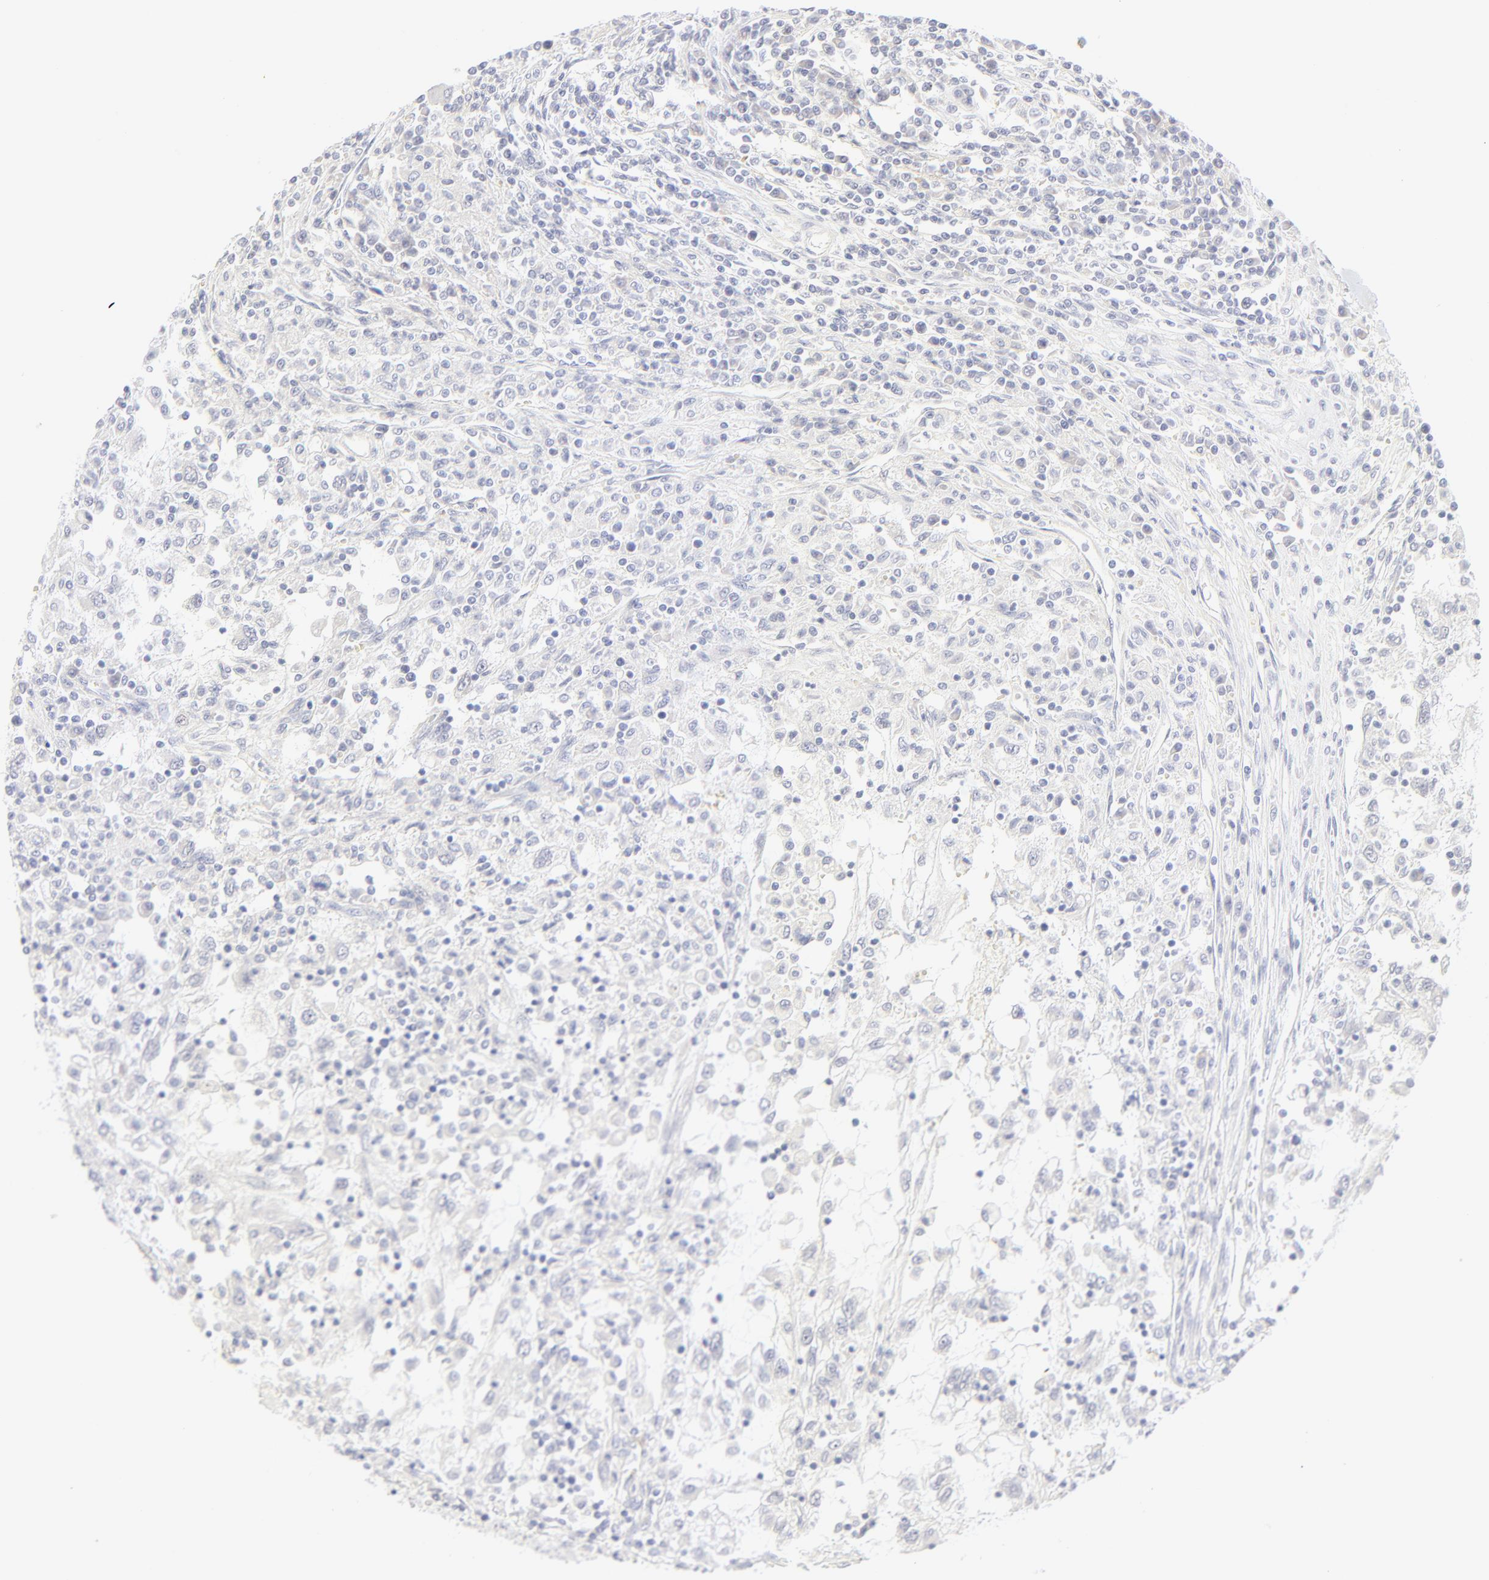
{"staining": {"intensity": "negative", "quantity": "none", "location": "none"}, "tissue": "renal cancer", "cell_type": "Tumor cells", "image_type": "cancer", "snomed": [{"axis": "morphology", "description": "Normal tissue, NOS"}, {"axis": "morphology", "description": "Adenocarcinoma, NOS"}, {"axis": "topography", "description": "Kidney"}], "caption": "IHC of human renal adenocarcinoma displays no staining in tumor cells.", "gene": "NPNT", "patient": {"sex": "male", "age": 71}}